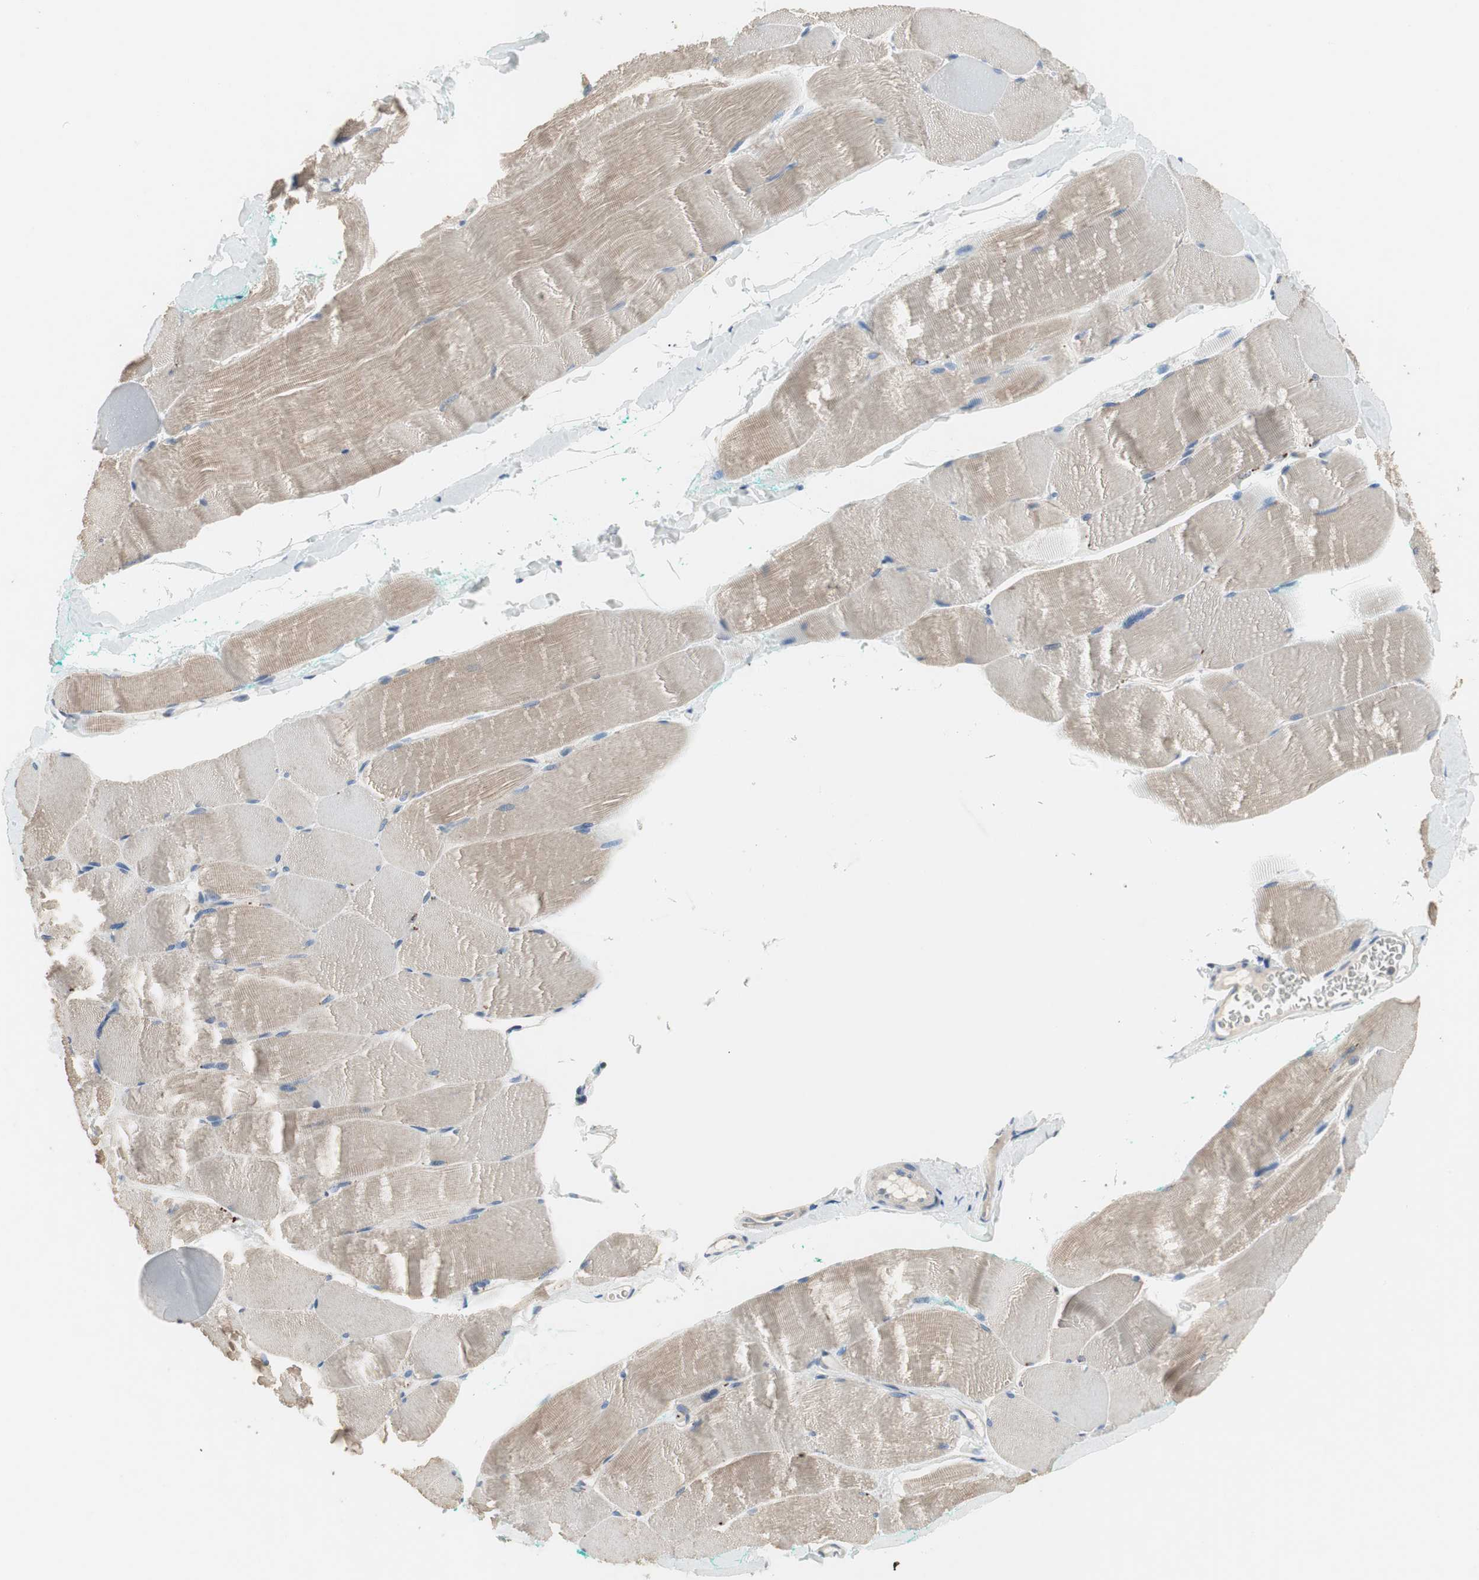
{"staining": {"intensity": "weak", "quantity": ">75%", "location": "cytoplasmic/membranous"}, "tissue": "skeletal muscle", "cell_type": "Myocytes", "image_type": "normal", "snomed": [{"axis": "morphology", "description": "Normal tissue, NOS"}, {"axis": "morphology", "description": "Squamous cell carcinoma, NOS"}, {"axis": "topography", "description": "Skeletal muscle"}], "caption": "Protein analysis of unremarkable skeletal muscle reveals weak cytoplasmic/membranous staining in about >75% of myocytes.", "gene": "ALPL", "patient": {"sex": "male", "age": 51}}